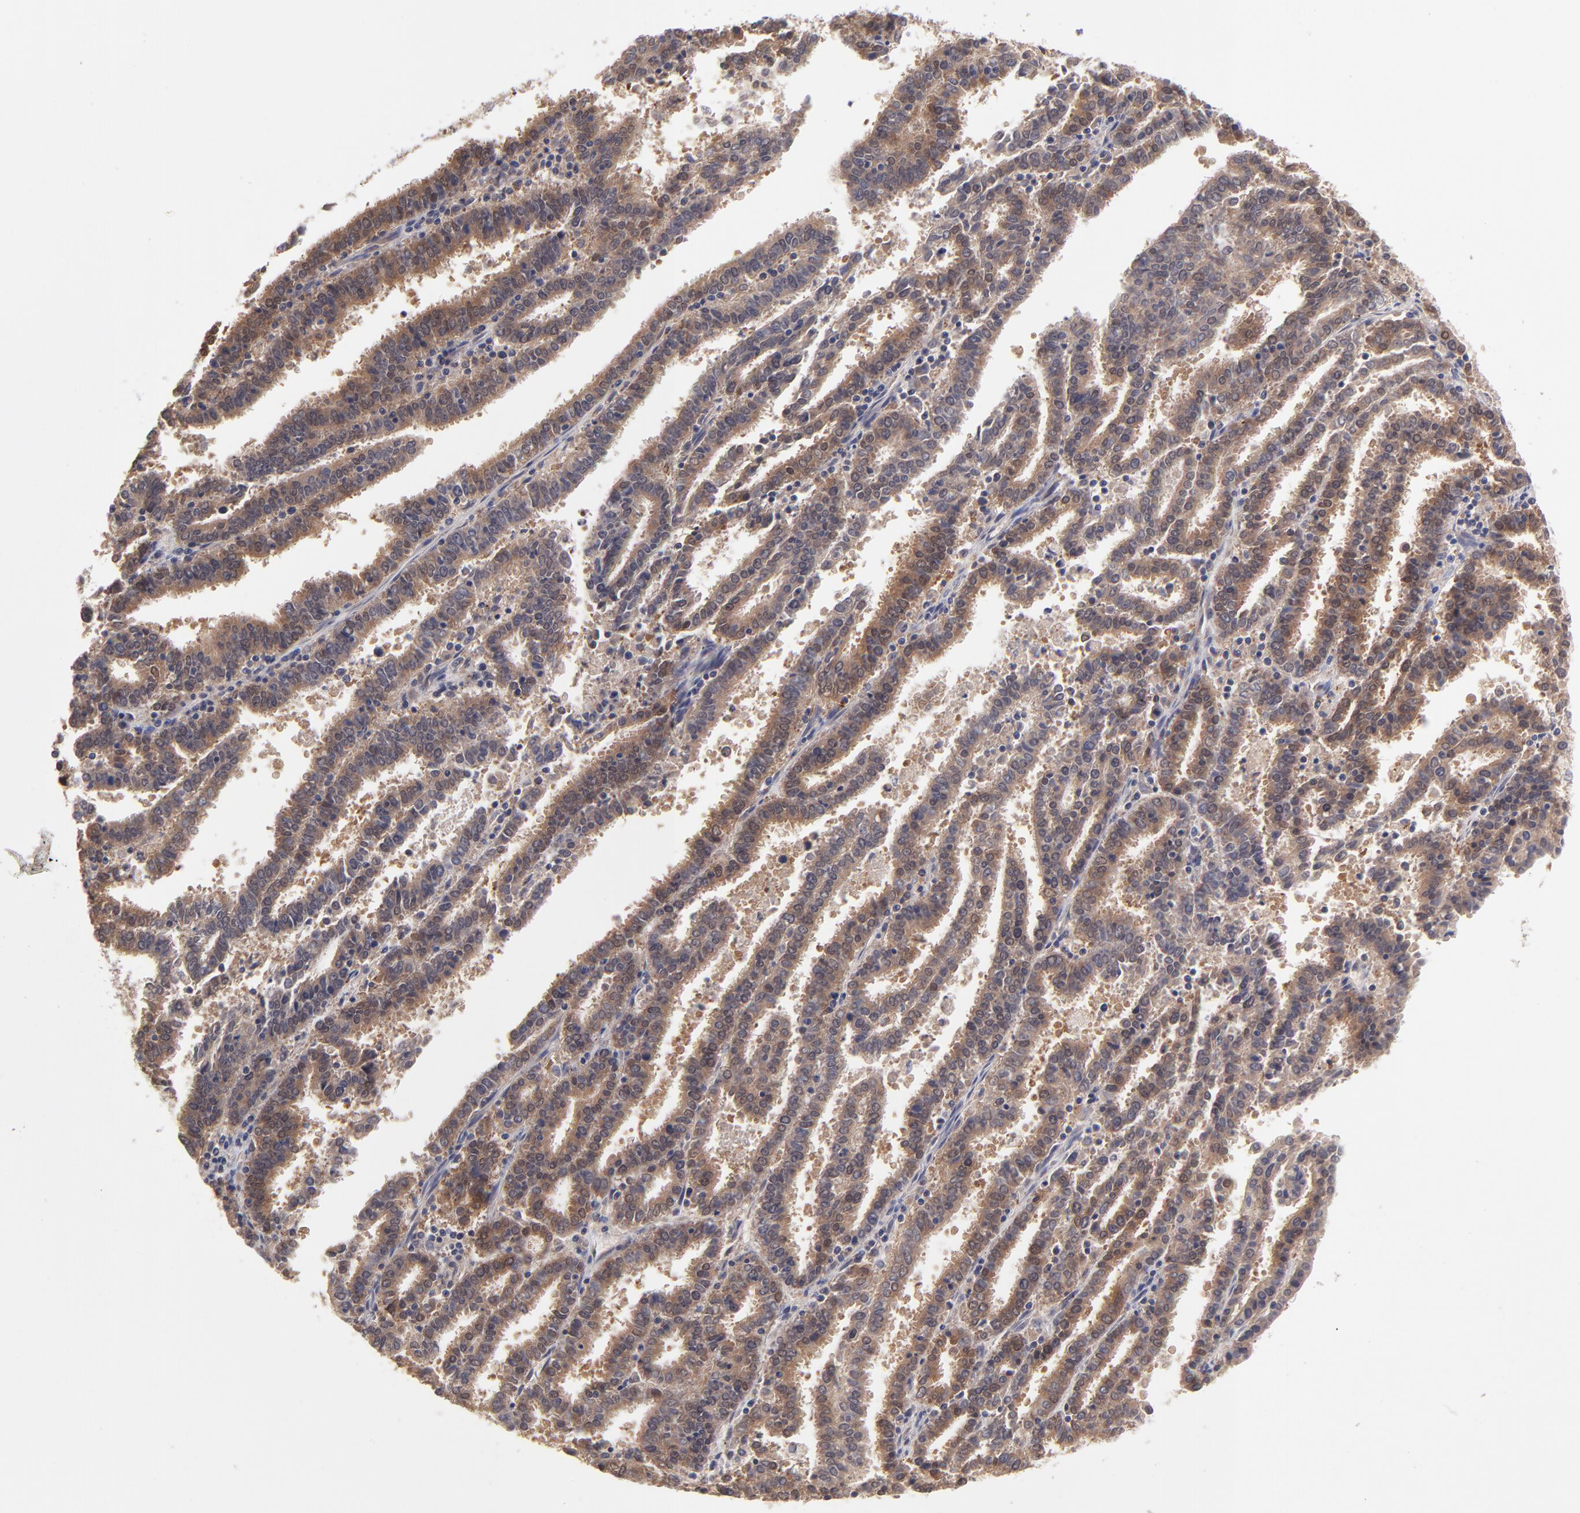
{"staining": {"intensity": "strong", "quantity": ">75%", "location": "cytoplasmic/membranous"}, "tissue": "endometrial cancer", "cell_type": "Tumor cells", "image_type": "cancer", "snomed": [{"axis": "morphology", "description": "Adenocarcinoma, NOS"}, {"axis": "topography", "description": "Uterus"}], "caption": "DAB (3,3'-diaminobenzidine) immunohistochemical staining of endometrial cancer shows strong cytoplasmic/membranous protein staining in approximately >75% of tumor cells.", "gene": "UBE2H", "patient": {"sex": "female", "age": 83}}